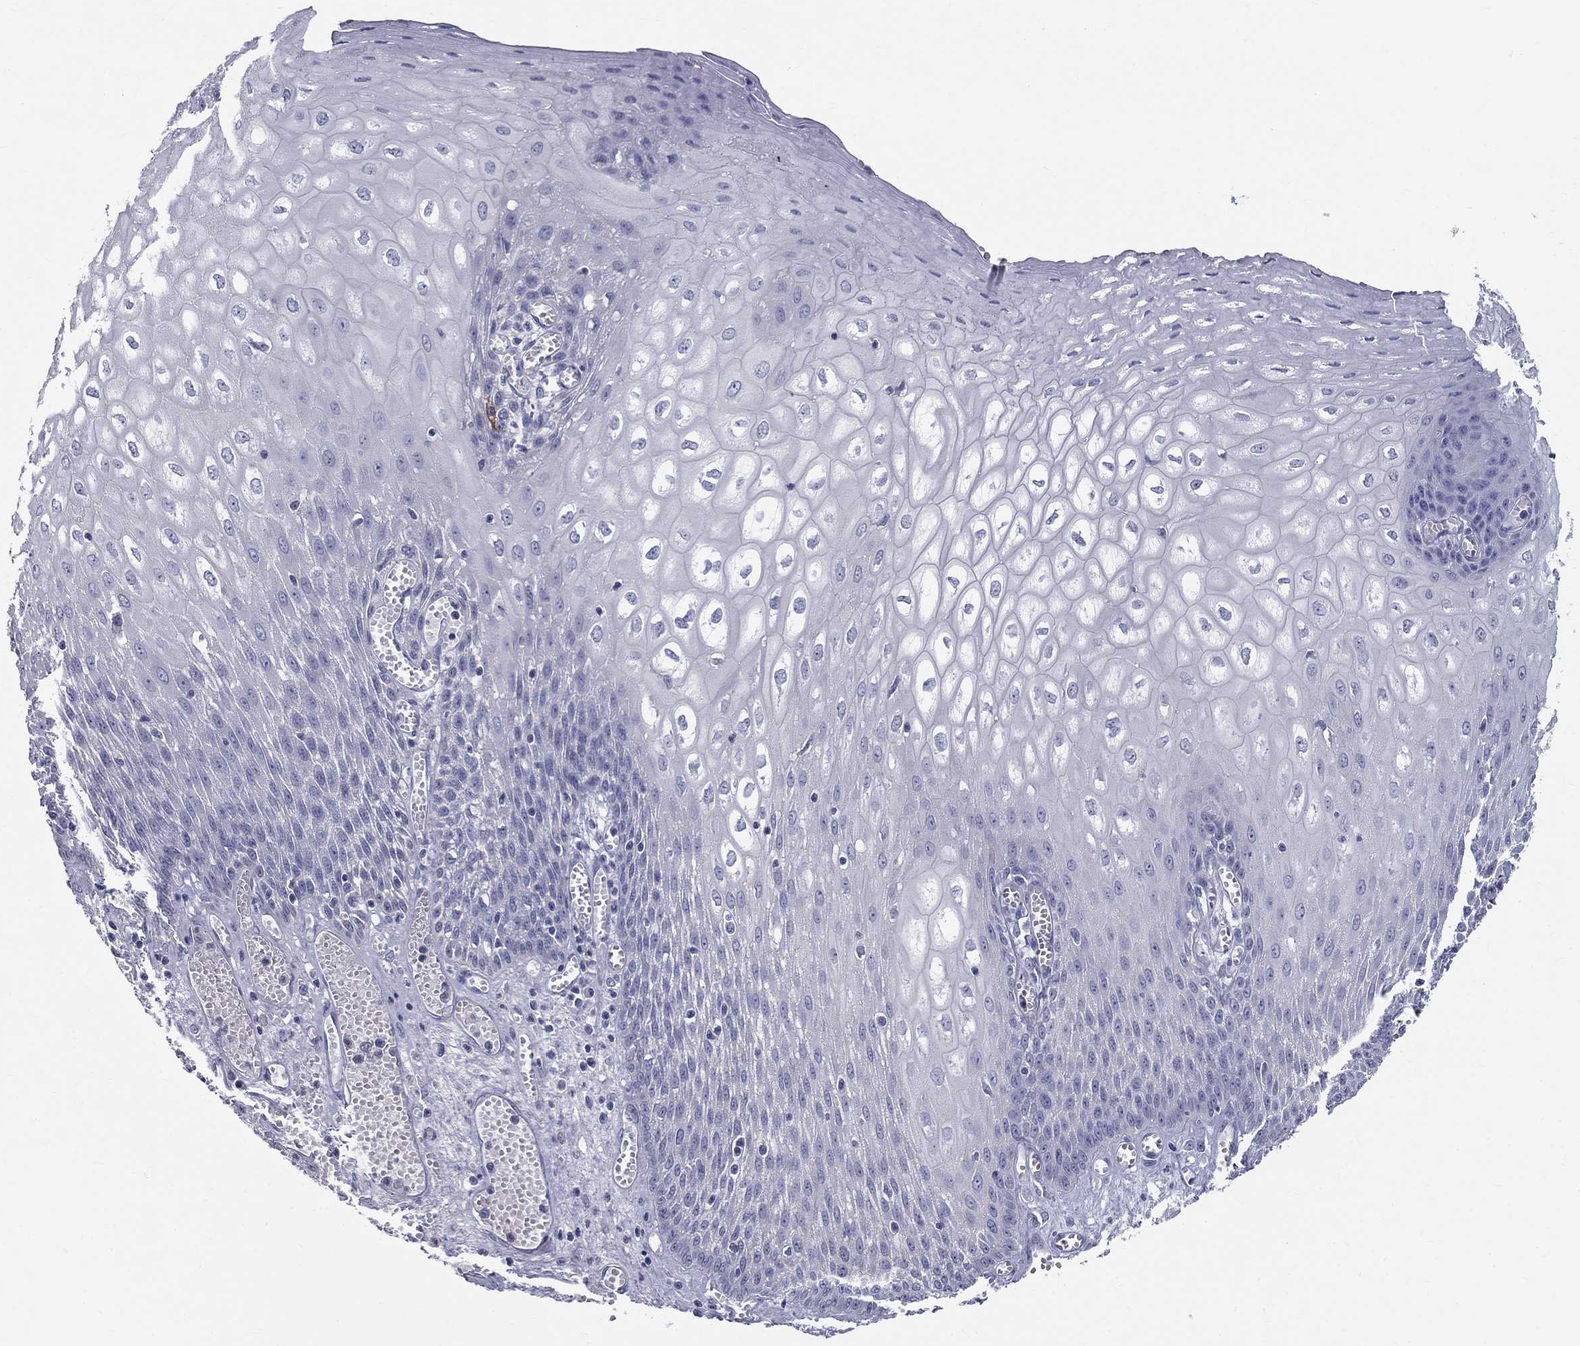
{"staining": {"intensity": "negative", "quantity": "none", "location": "none"}, "tissue": "esophagus", "cell_type": "Squamous epithelial cells", "image_type": "normal", "snomed": [{"axis": "morphology", "description": "Normal tissue, NOS"}, {"axis": "topography", "description": "Esophagus"}], "caption": "DAB (3,3'-diaminobenzidine) immunohistochemical staining of benign human esophagus displays no significant staining in squamous epithelial cells. (DAB (3,3'-diaminobenzidine) immunohistochemistry (IHC) with hematoxylin counter stain).", "gene": "ENSG00000290147", "patient": {"sex": "male", "age": 58}}